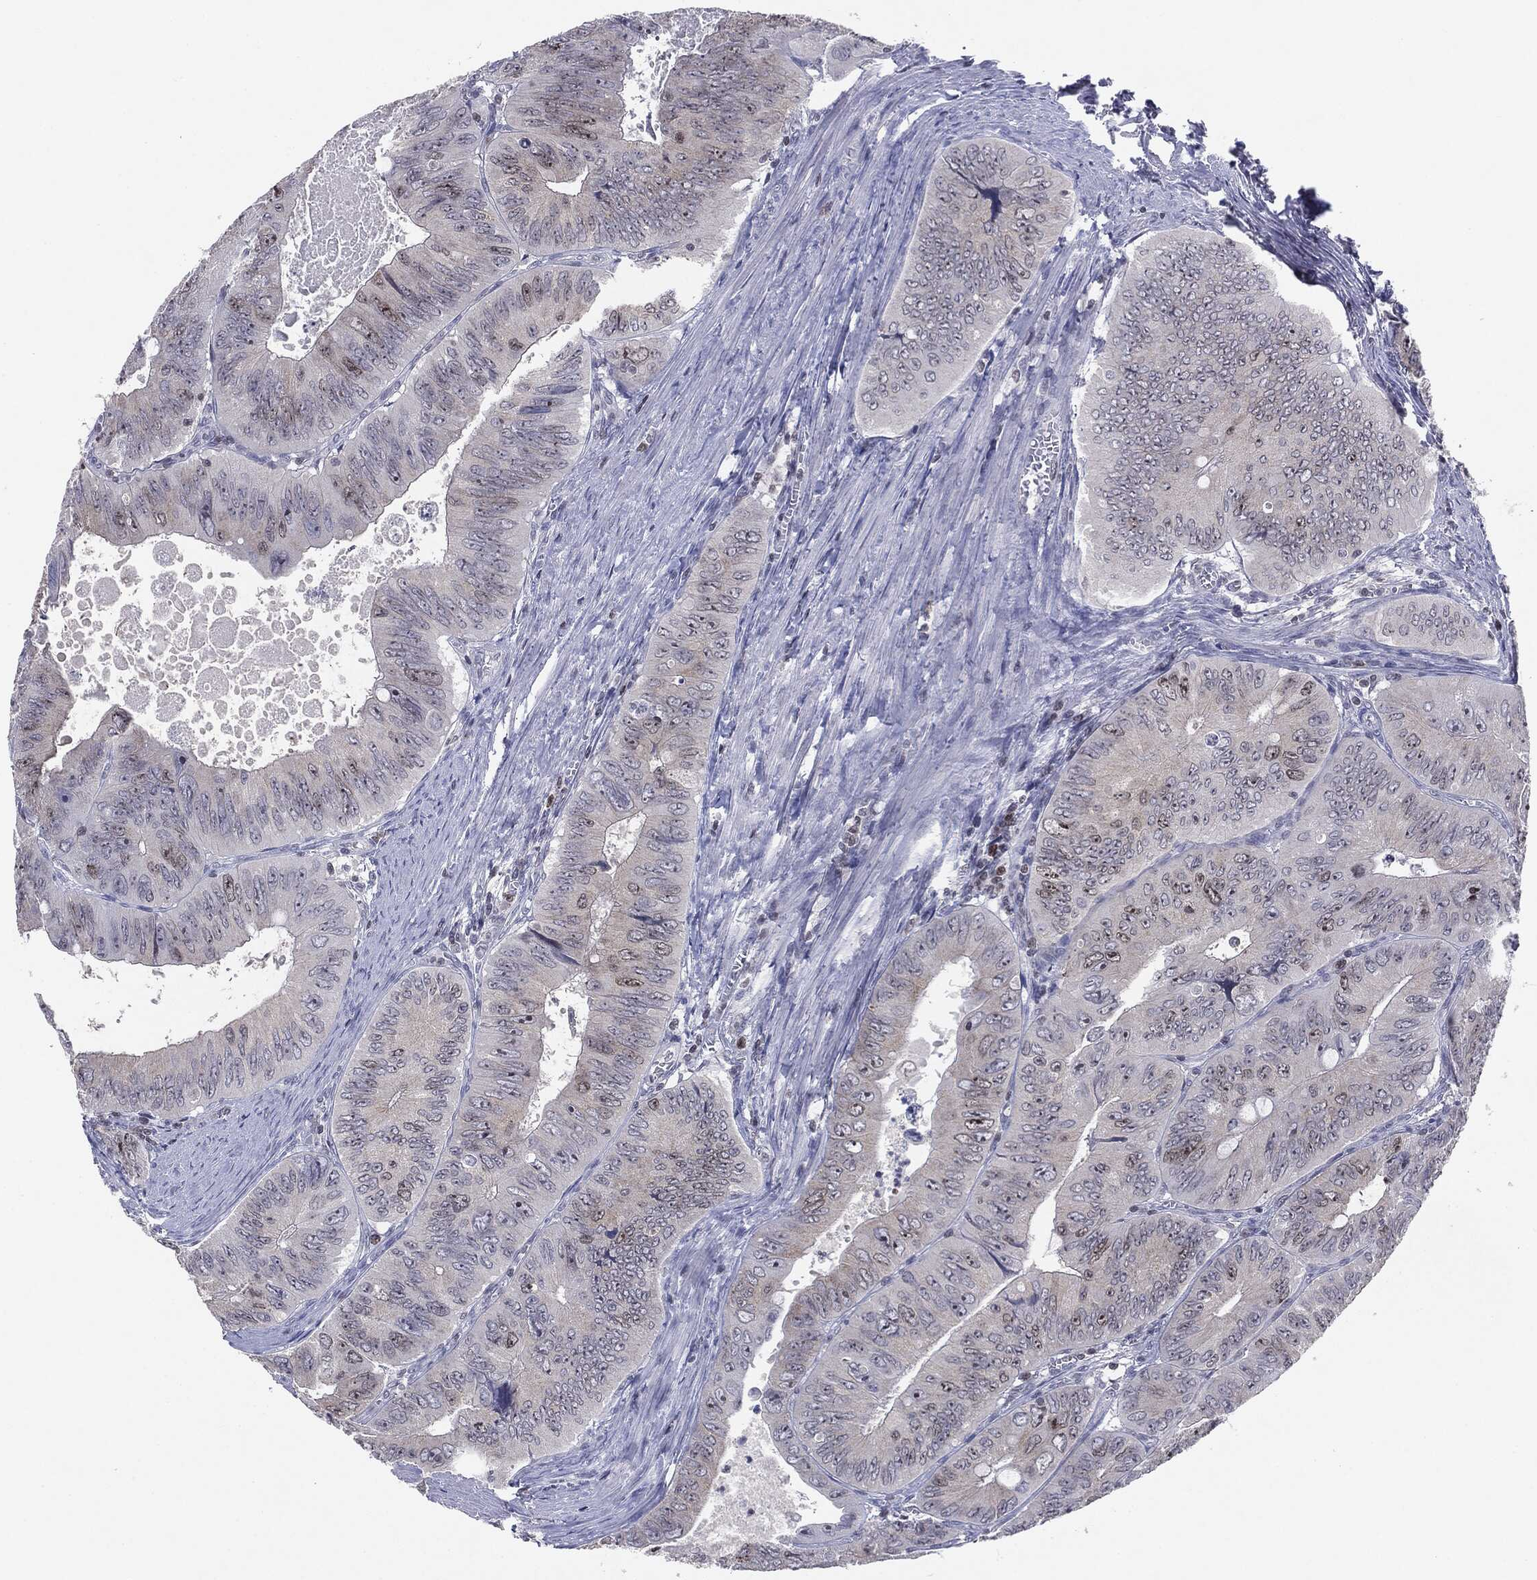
{"staining": {"intensity": "negative", "quantity": "none", "location": "none"}, "tissue": "colorectal cancer", "cell_type": "Tumor cells", "image_type": "cancer", "snomed": [{"axis": "morphology", "description": "Adenocarcinoma, NOS"}, {"axis": "topography", "description": "Colon"}], "caption": "Tumor cells show no significant positivity in colorectal cancer. Nuclei are stained in blue.", "gene": "KIF2C", "patient": {"sex": "female", "age": 84}}